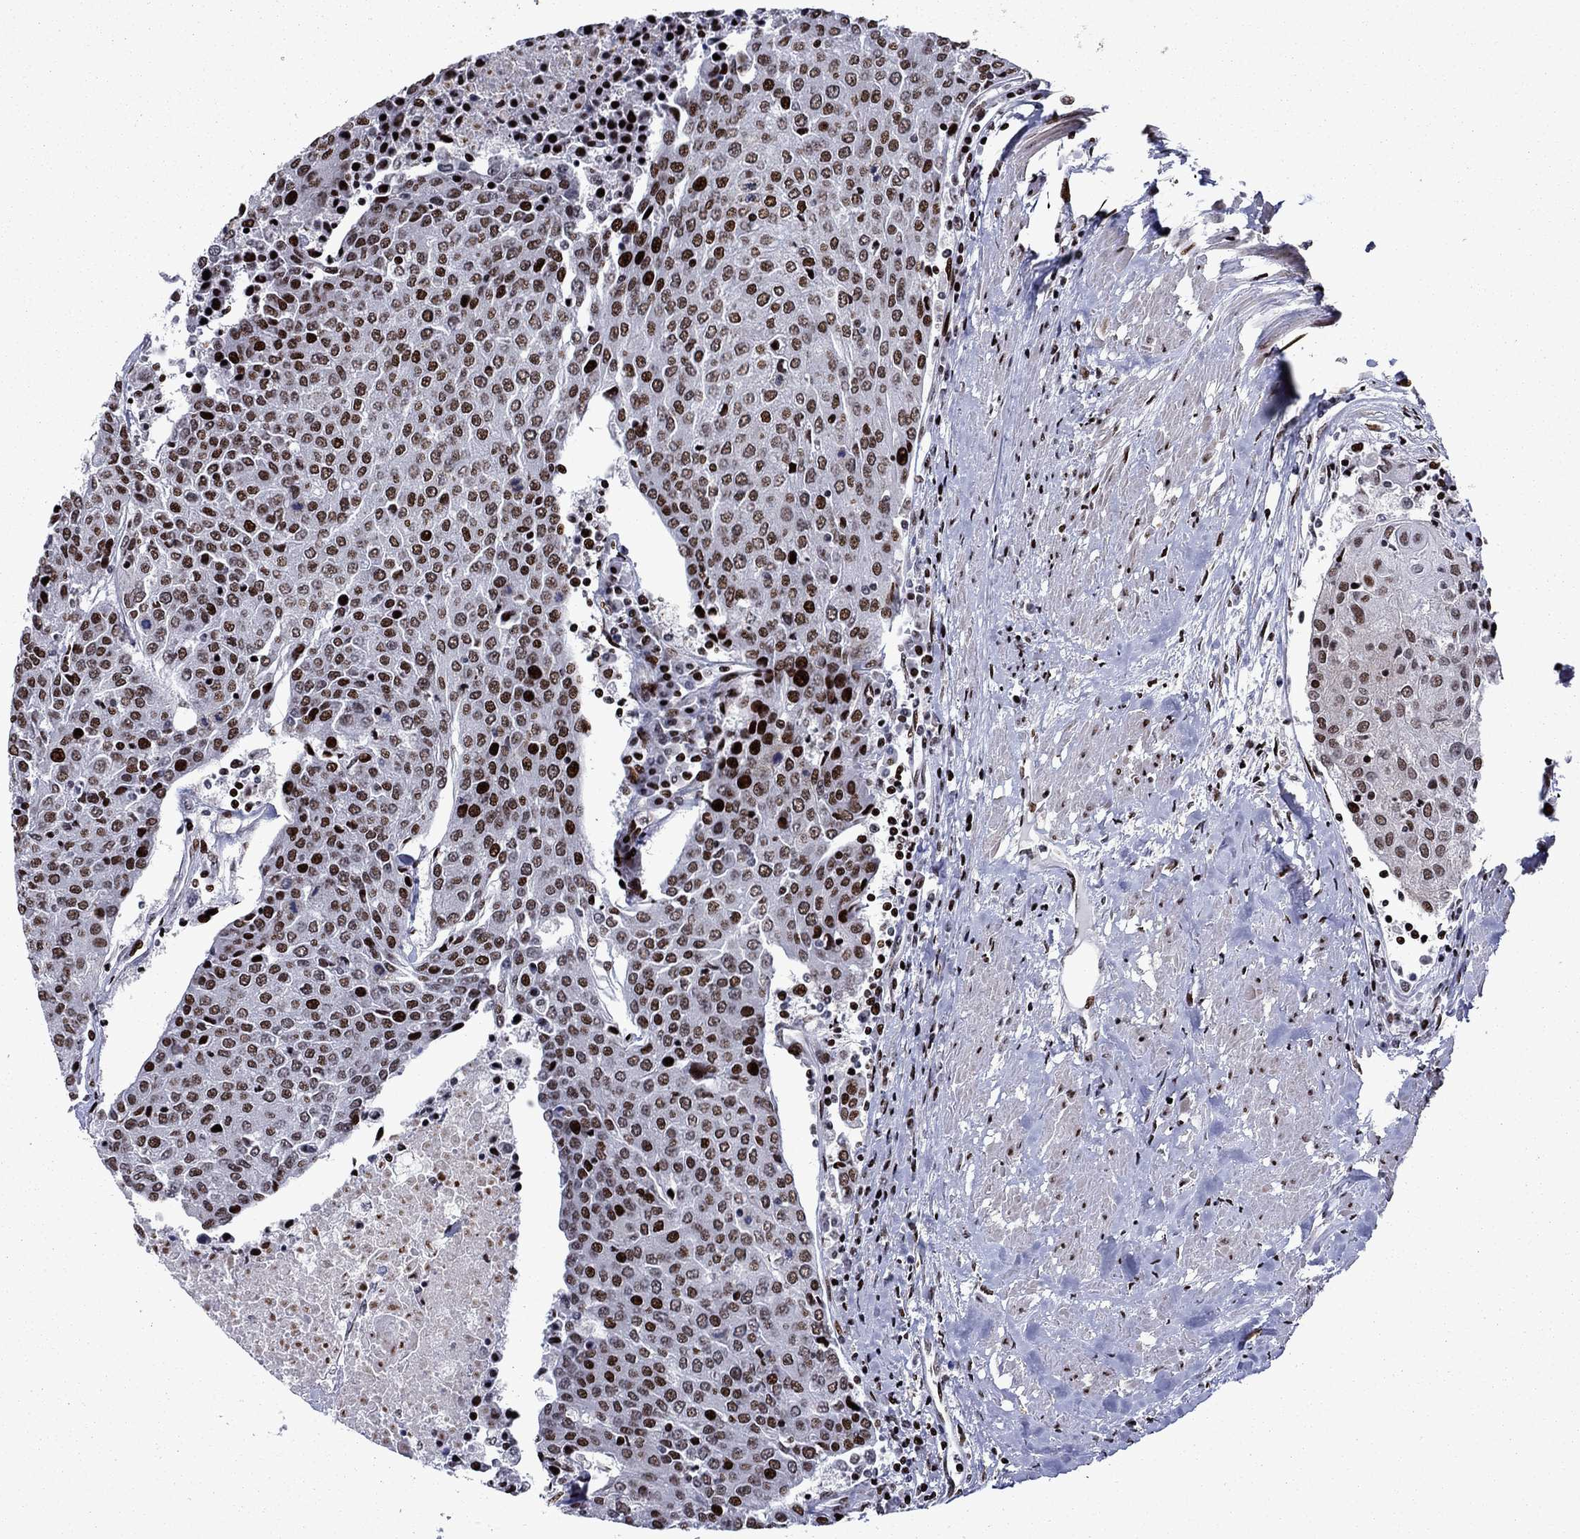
{"staining": {"intensity": "strong", "quantity": "25%-75%", "location": "nuclear"}, "tissue": "urothelial cancer", "cell_type": "Tumor cells", "image_type": "cancer", "snomed": [{"axis": "morphology", "description": "Urothelial carcinoma, High grade"}, {"axis": "topography", "description": "Urinary bladder"}], "caption": "High-power microscopy captured an immunohistochemistry (IHC) photomicrograph of urothelial cancer, revealing strong nuclear staining in about 25%-75% of tumor cells.", "gene": "LIMK1", "patient": {"sex": "female", "age": 85}}